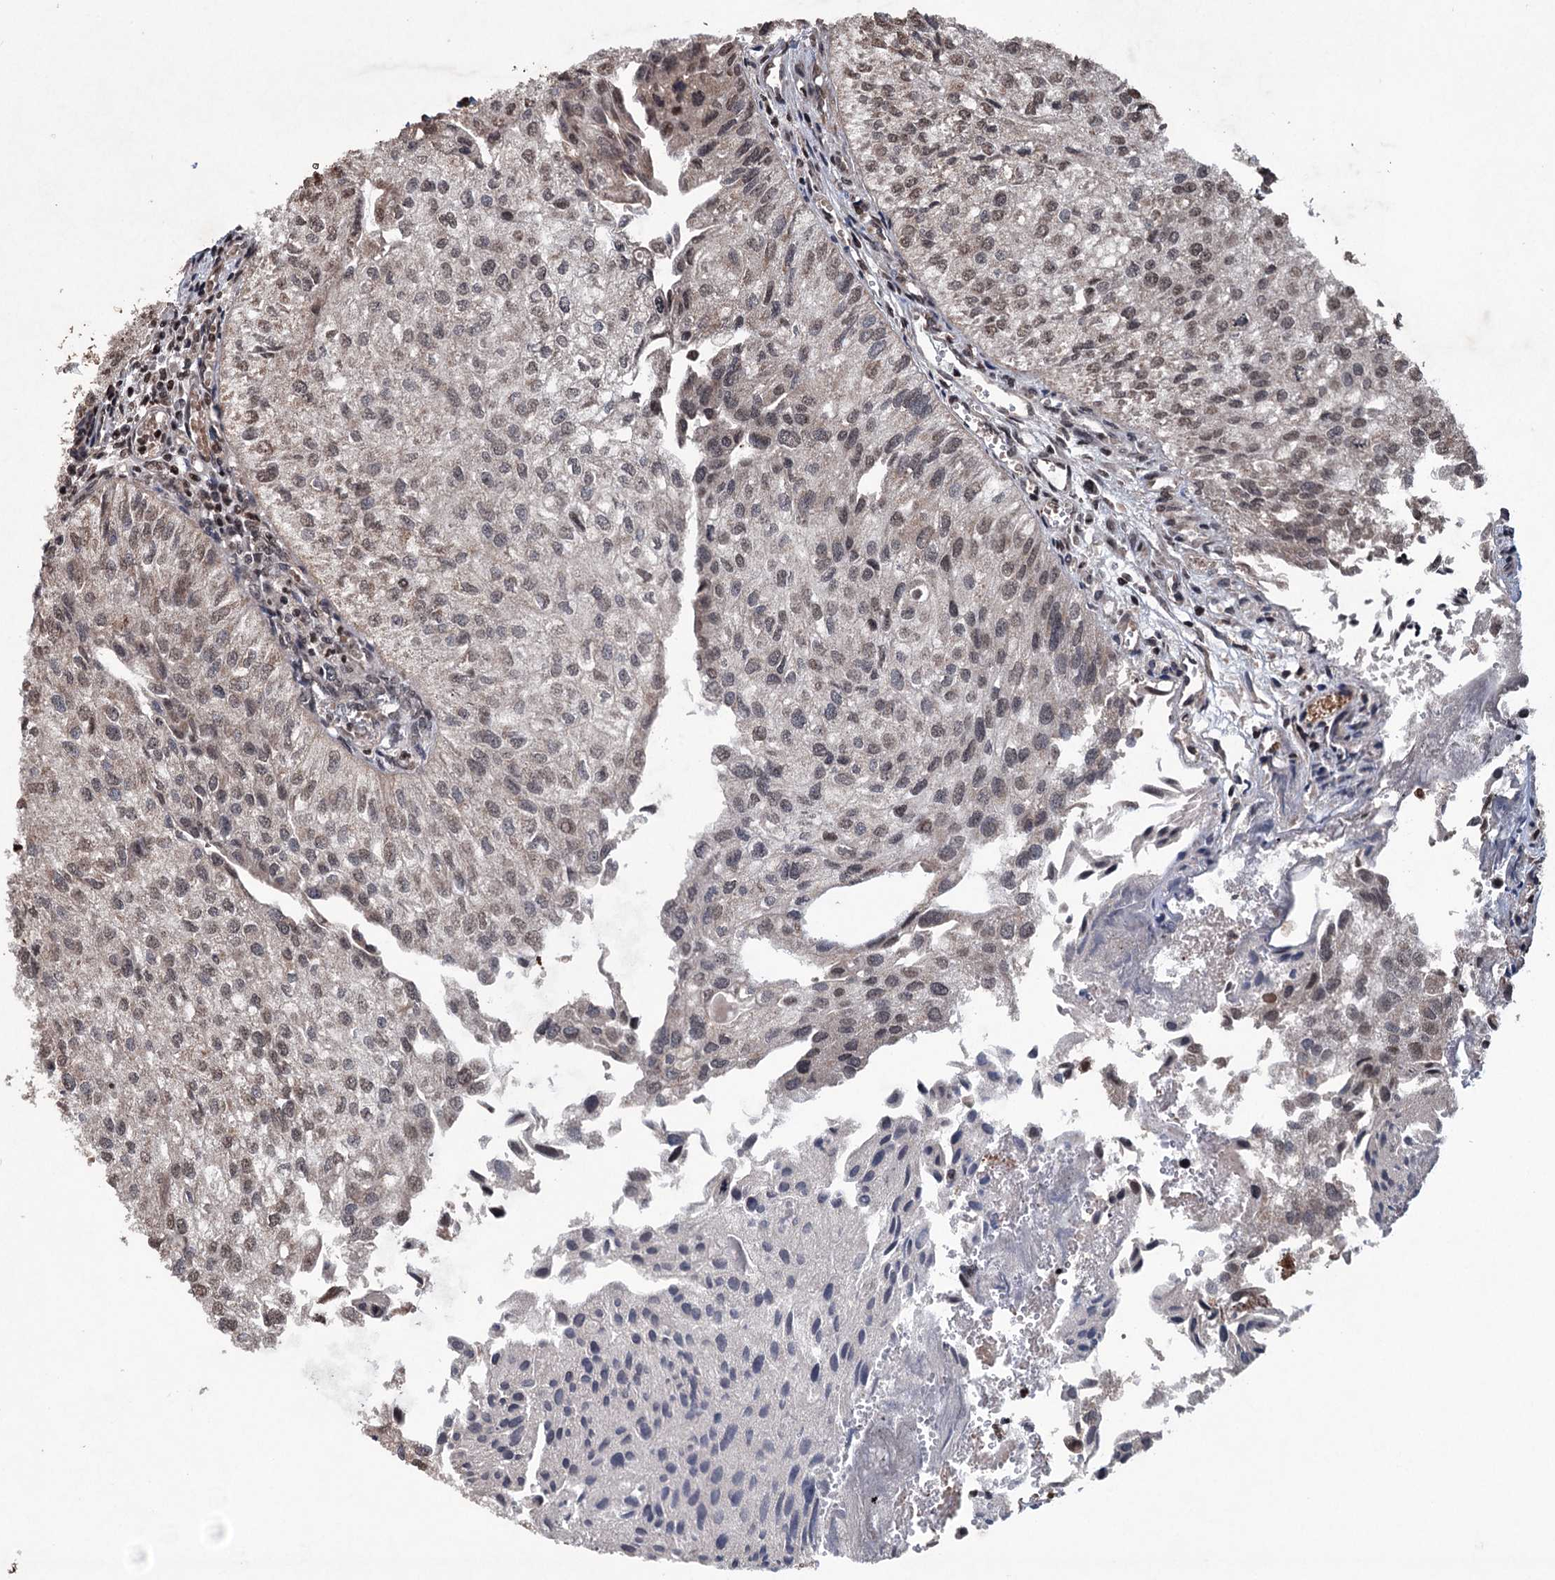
{"staining": {"intensity": "moderate", "quantity": "<25%", "location": "cytoplasmic/membranous,nuclear"}, "tissue": "urothelial cancer", "cell_type": "Tumor cells", "image_type": "cancer", "snomed": [{"axis": "morphology", "description": "Urothelial carcinoma, Low grade"}, {"axis": "topography", "description": "Urinary bladder"}], "caption": "Protein expression analysis of urothelial cancer displays moderate cytoplasmic/membranous and nuclear staining in approximately <25% of tumor cells.", "gene": "EYA4", "patient": {"sex": "female", "age": 89}}